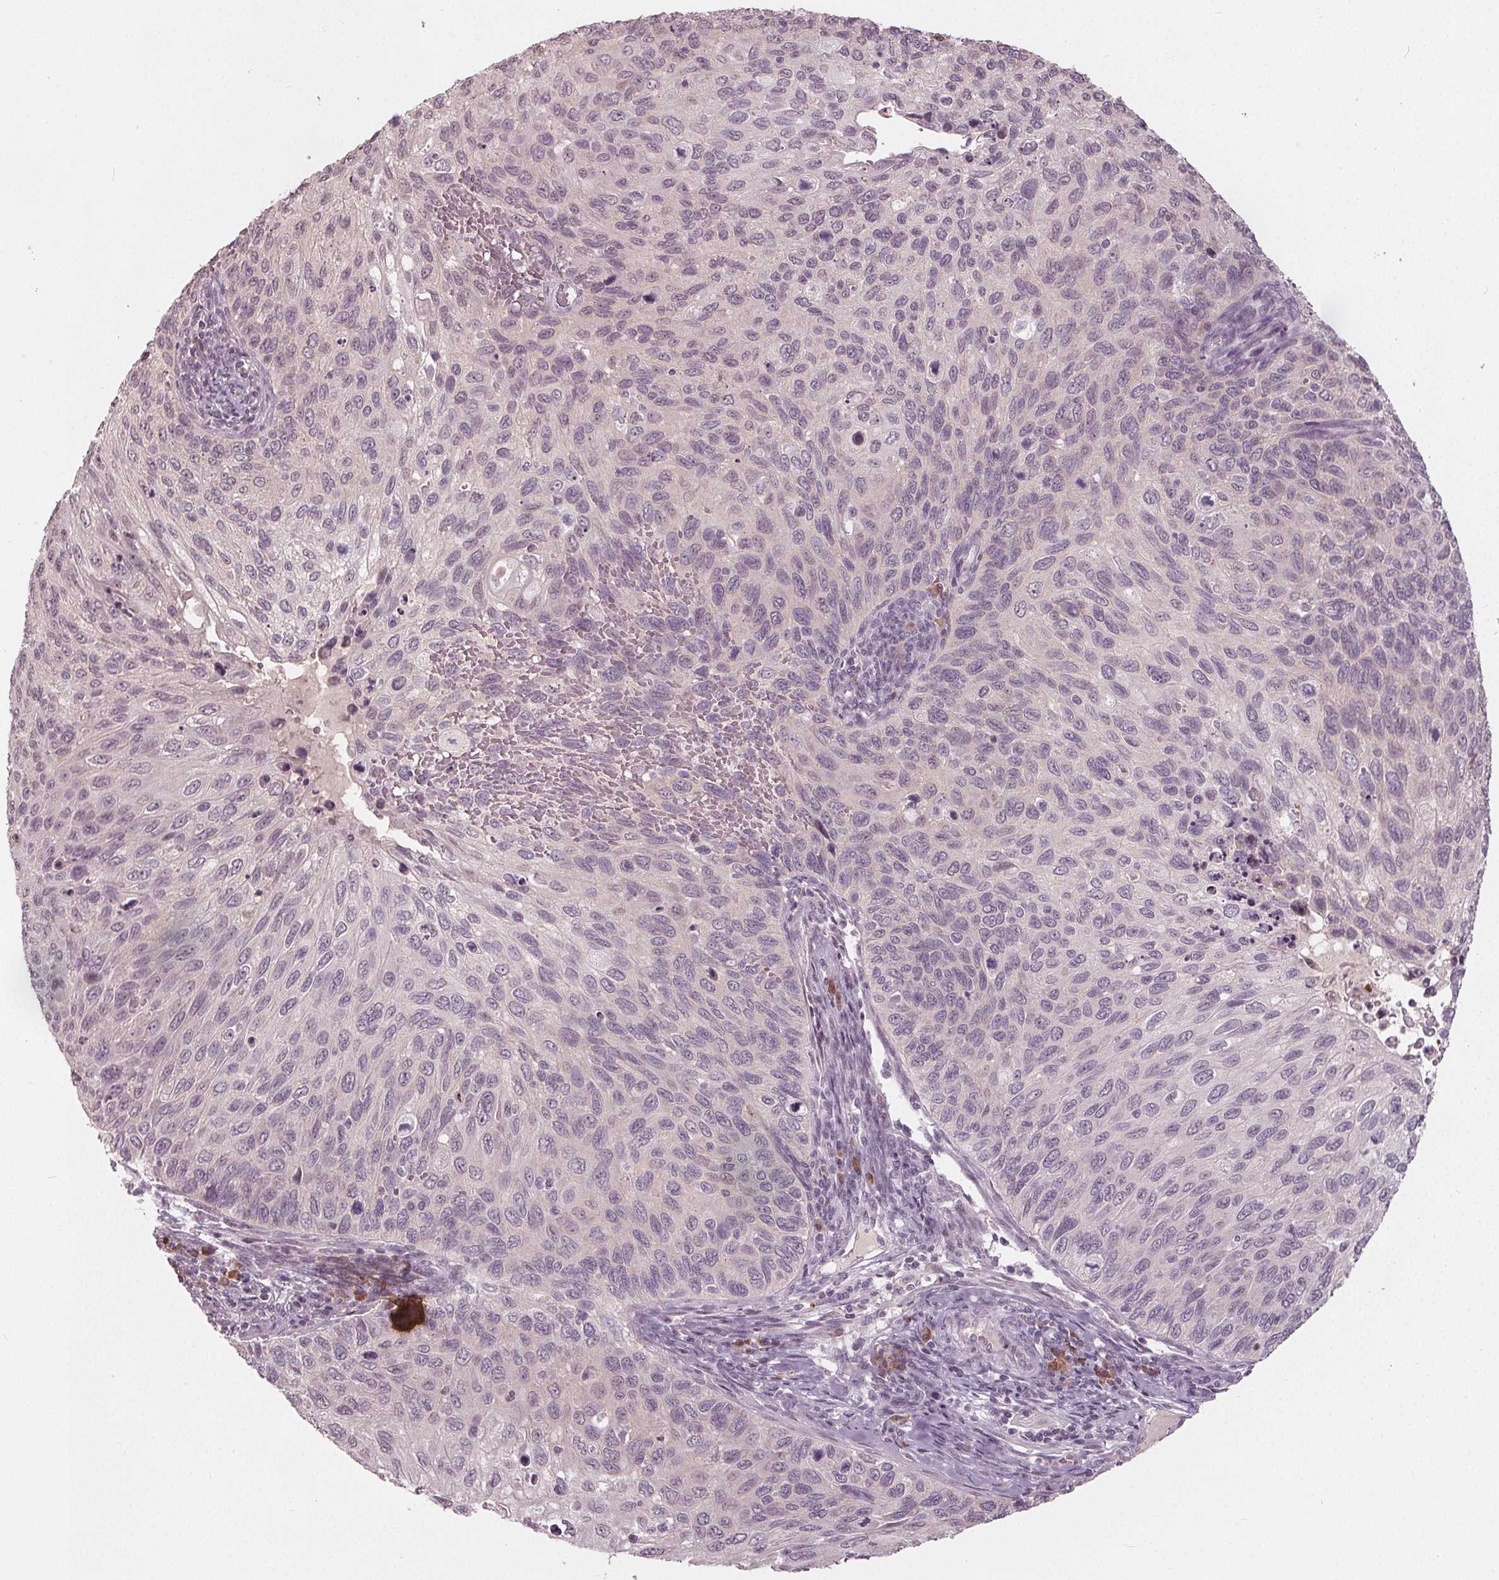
{"staining": {"intensity": "negative", "quantity": "none", "location": "none"}, "tissue": "cervical cancer", "cell_type": "Tumor cells", "image_type": "cancer", "snomed": [{"axis": "morphology", "description": "Squamous cell carcinoma, NOS"}, {"axis": "topography", "description": "Cervix"}], "caption": "This is an immunohistochemistry (IHC) histopathology image of cervical cancer. There is no staining in tumor cells.", "gene": "CXCL16", "patient": {"sex": "female", "age": 70}}